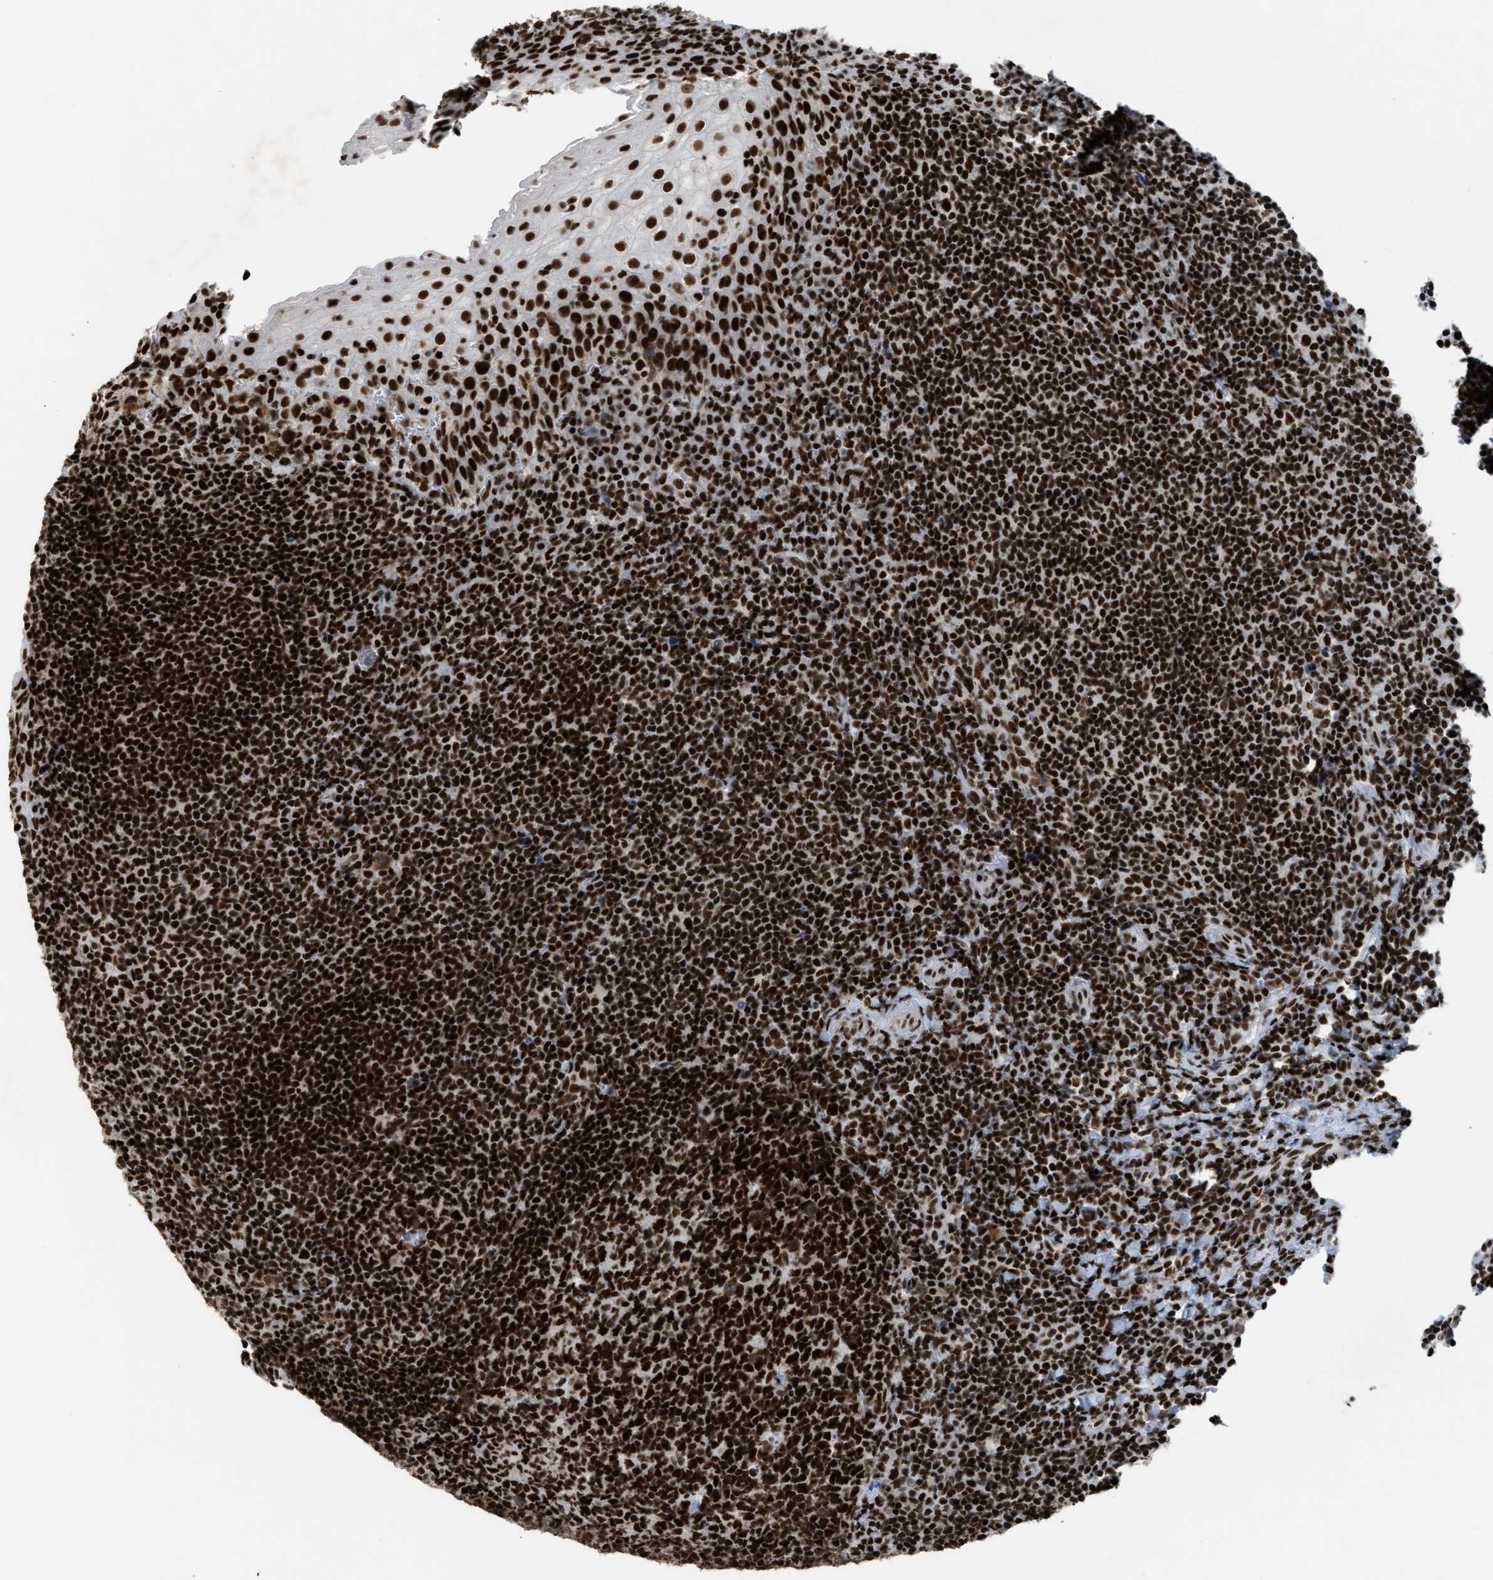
{"staining": {"intensity": "strong", "quantity": ">75%", "location": "nuclear"}, "tissue": "tonsil", "cell_type": "Germinal center cells", "image_type": "normal", "snomed": [{"axis": "morphology", "description": "Normal tissue, NOS"}, {"axis": "topography", "description": "Tonsil"}], "caption": "Immunohistochemical staining of normal tonsil reveals >75% levels of strong nuclear protein positivity in about >75% of germinal center cells.", "gene": "SCAF4", "patient": {"sex": "male", "age": 37}}